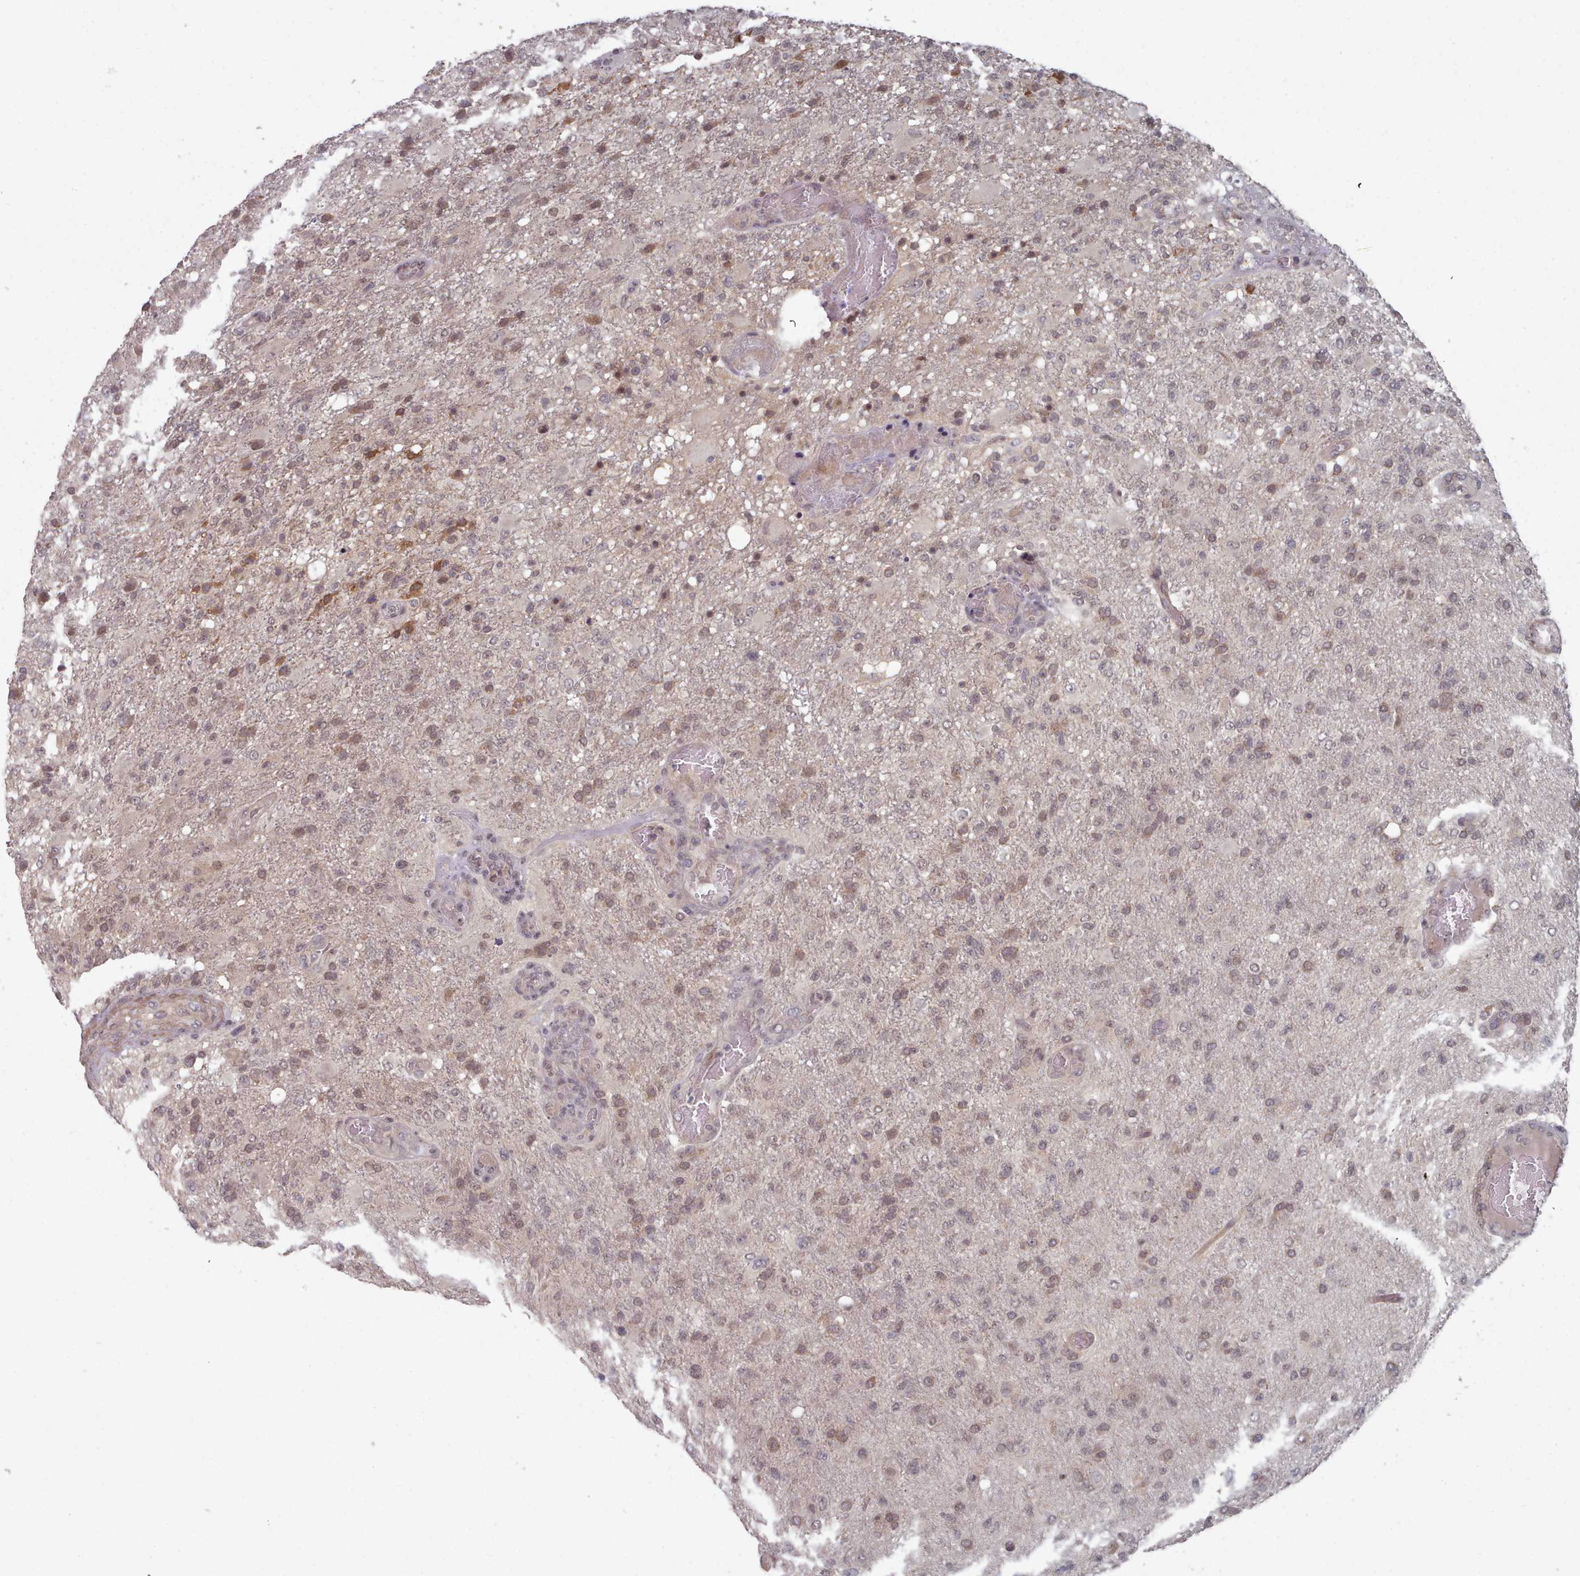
{"staining": {"intensity": "weak", "quantity": ">75%", "location": "nuclear"}, "tissue": "glioma", "cell_type": "Tumor cells", "image_type": "cancer", "snomed": [{"axis": "morphology", "description": "Glioma, malignant, High grade"}, {"axis": "topography", "description": "Brain"}], "caption": "Immunohistochemistry staining of malignant glioma (high-grade), which shows low levels of weak nuclear expression in about >75% of tumor cells indicating weak nuclear protein staining. The staining was performed using DAB (3,3'-diaminobenzidine) (brown) for protein detection and nuclei were counterstained in hematoxylin (blue).", "gene": "HYAL3", "patient": {"sex": "female", "age": 74}}